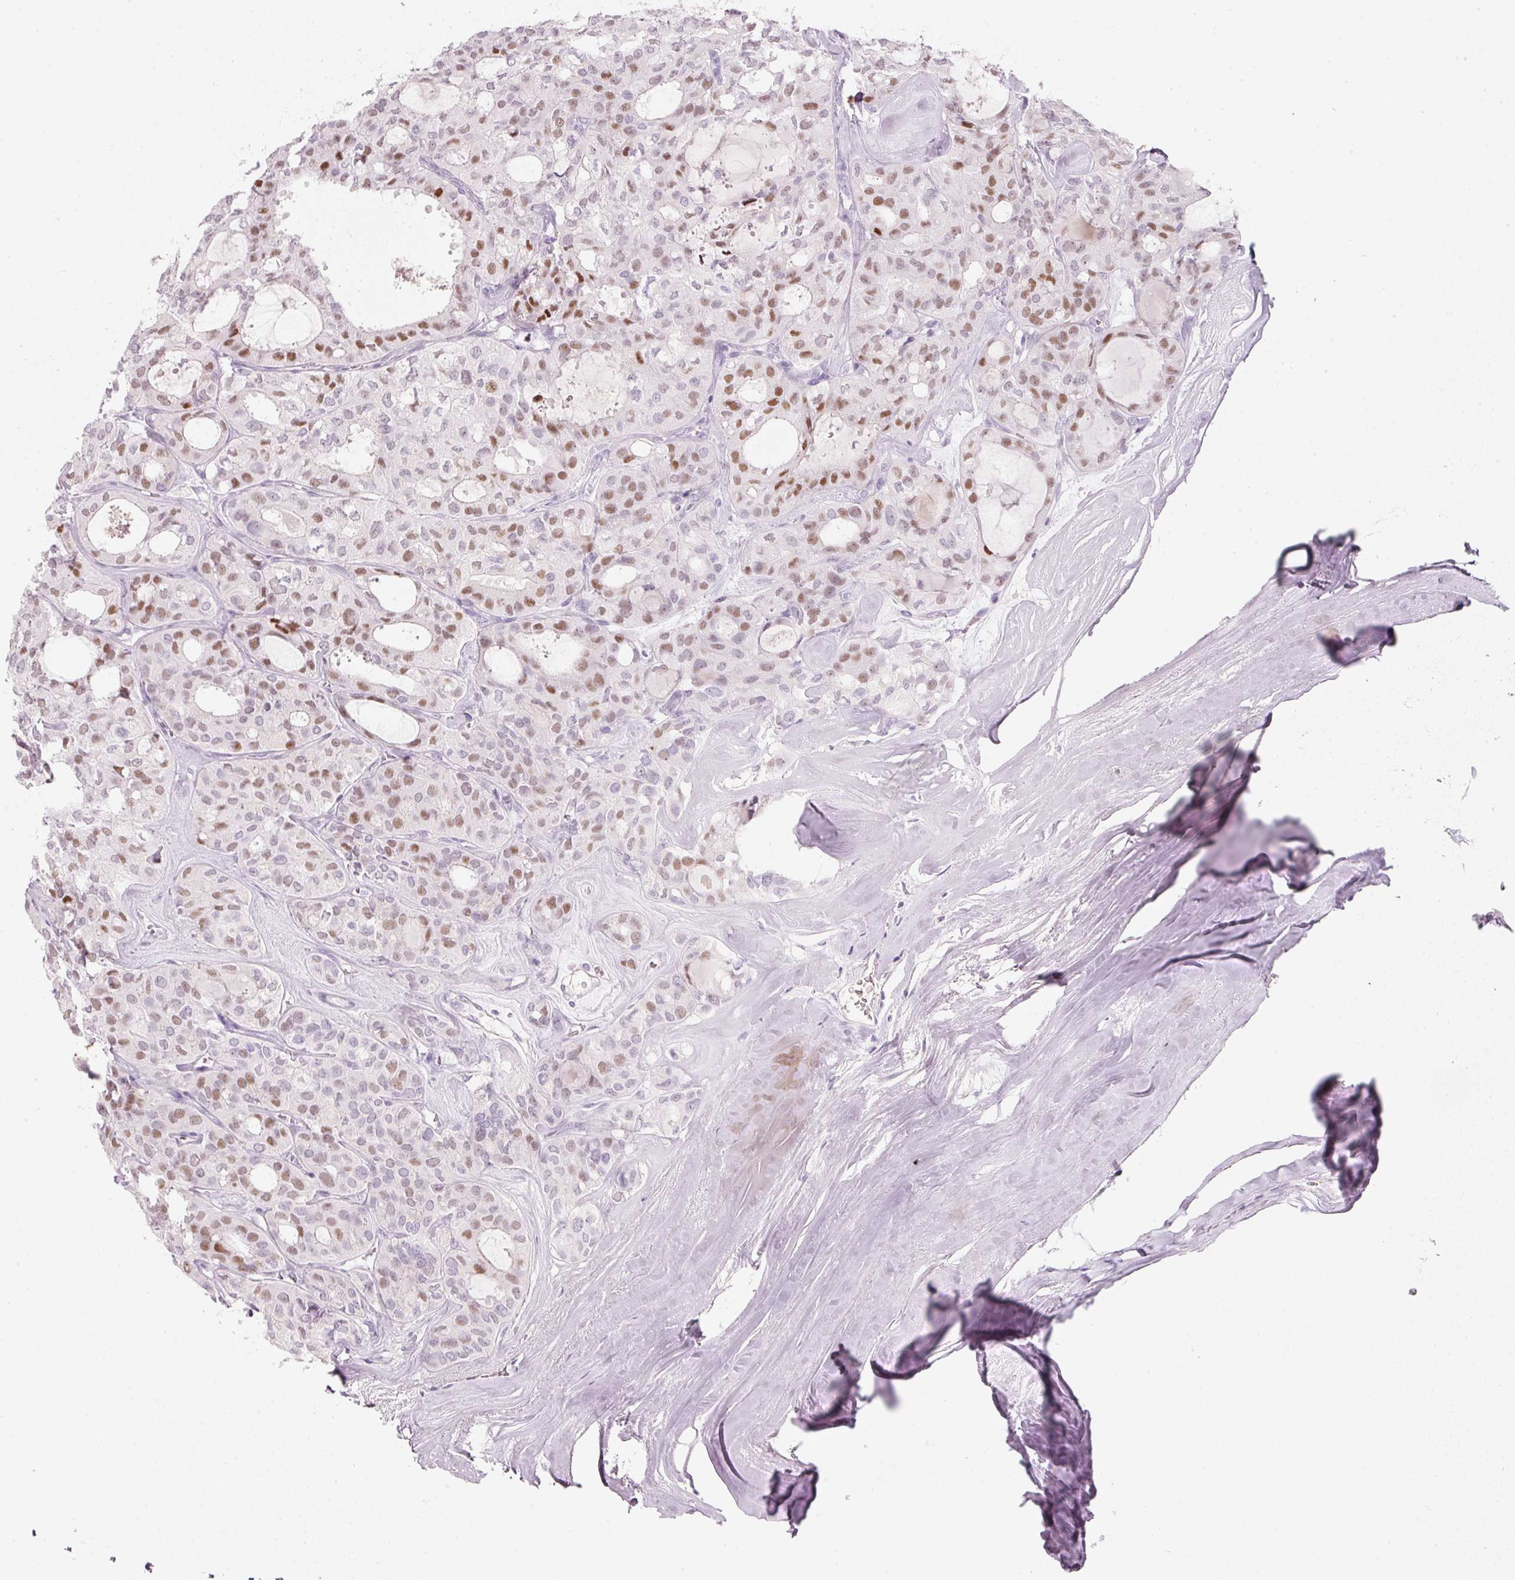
{"staining": {"intensity": "moderate", "quantity": "25%-75%", "location": "nuclear"}, "tissue": "thyroid cancer", "cell_type": "Tumor cells", "image_type": "cancer", "snomed": [{"axis": "morphology", "description": "Follicular adenoma carcinoma, NOS"}, {"axis": "topography", "description": "Thyroid gland"}], "caption": "Moderate nuclear protein staining is appreciated in approximately 25%-75% of tumor cells in thyroid follicular adenoma carcinoma.", "gene": "ENSG00000206549", "patient": {"sex": "male", "age": 75}}